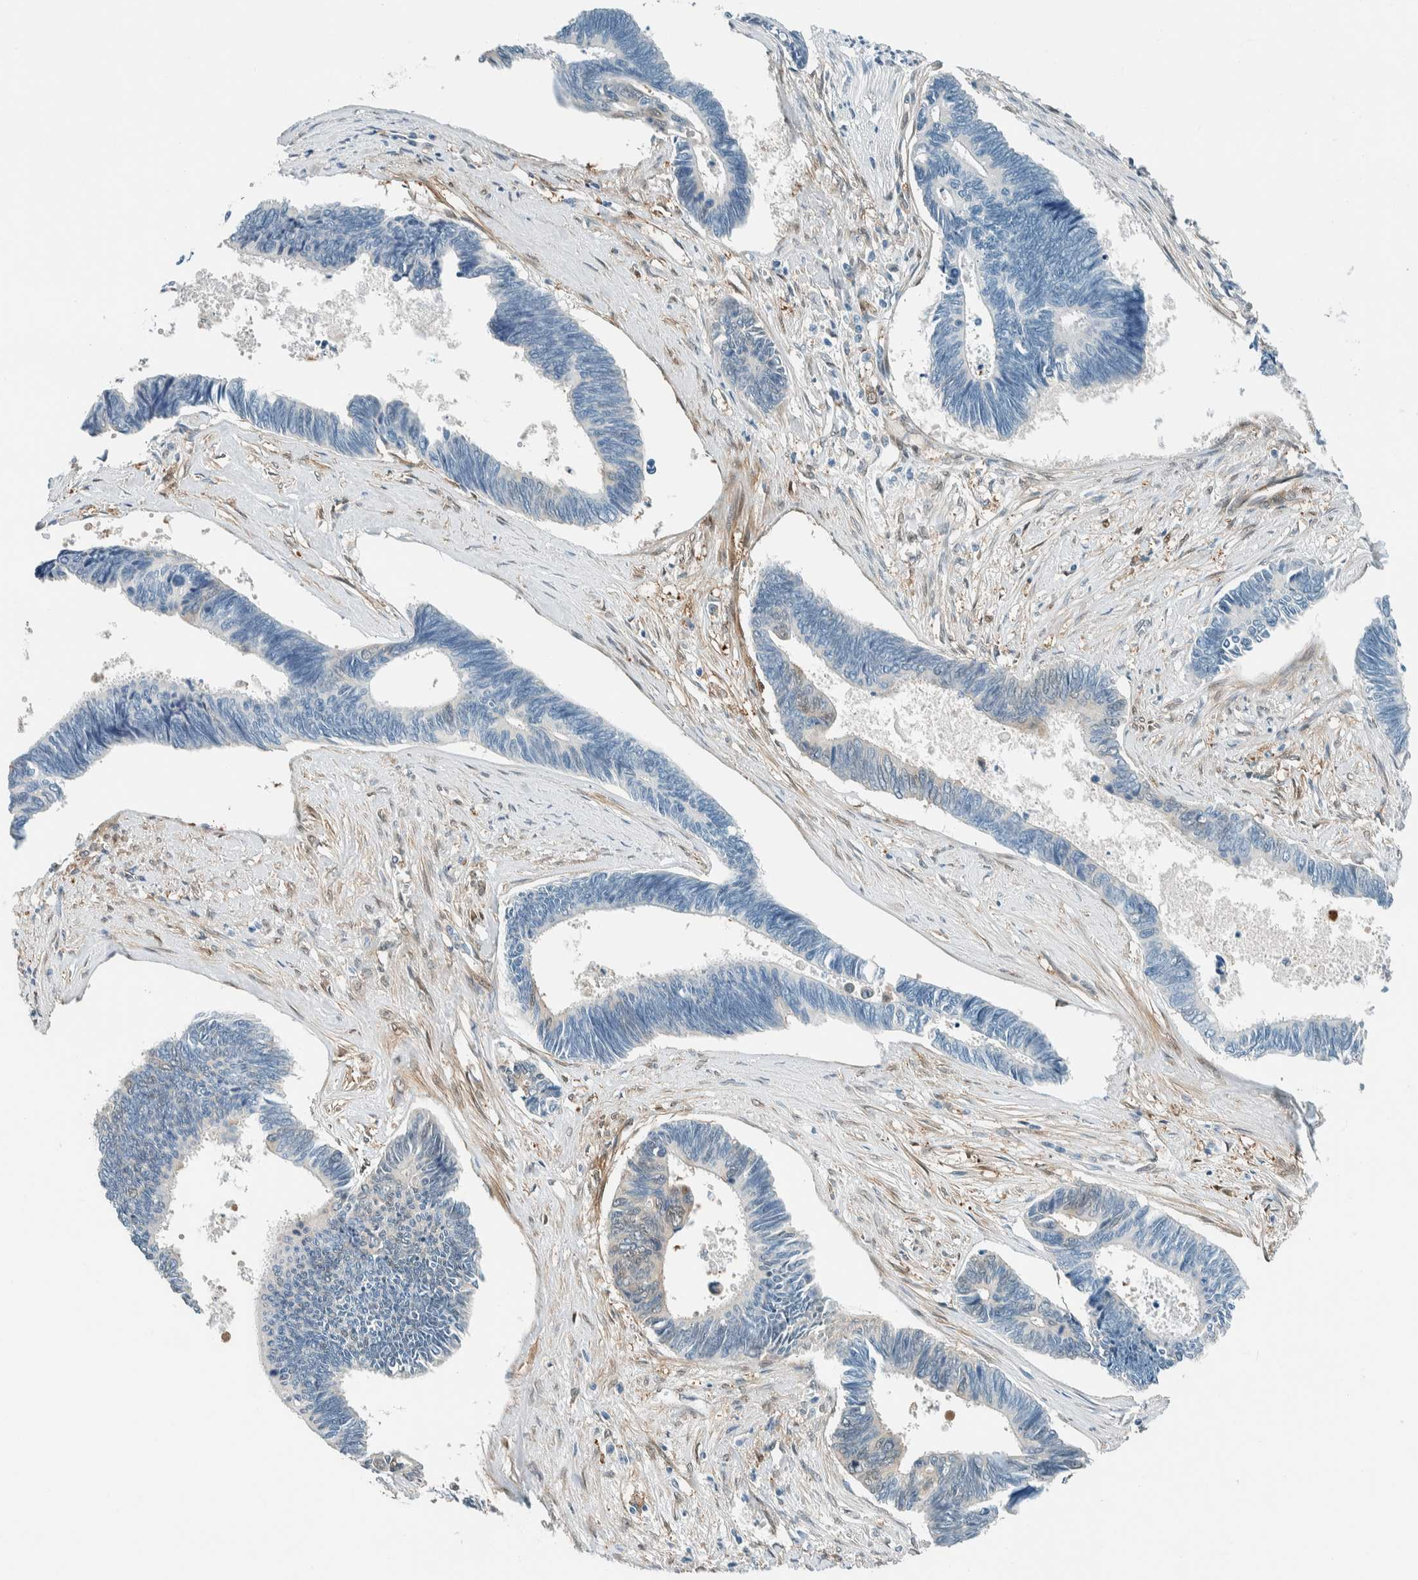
{"staining": {"intensity": "weak", "quantity": "<25%", "location": "cytoplasmic/membranous,nuclear"}, "tissue": "pancreatic cancer", "cell_type": "Tumor cells", "image_type": "cancer", "snomed": [{"axis": "morphology", "description": "Adenocarcinoma, NOS"}, {"axis": "topography", "description": "Pancreas"}], "caption": "Immunohistochemical staining of human adenocarcinoma (pancreatic) displays no significant positivity in tumor cells.", "gene": "NXN", "patient": {"sex": "female", "age": 70}}